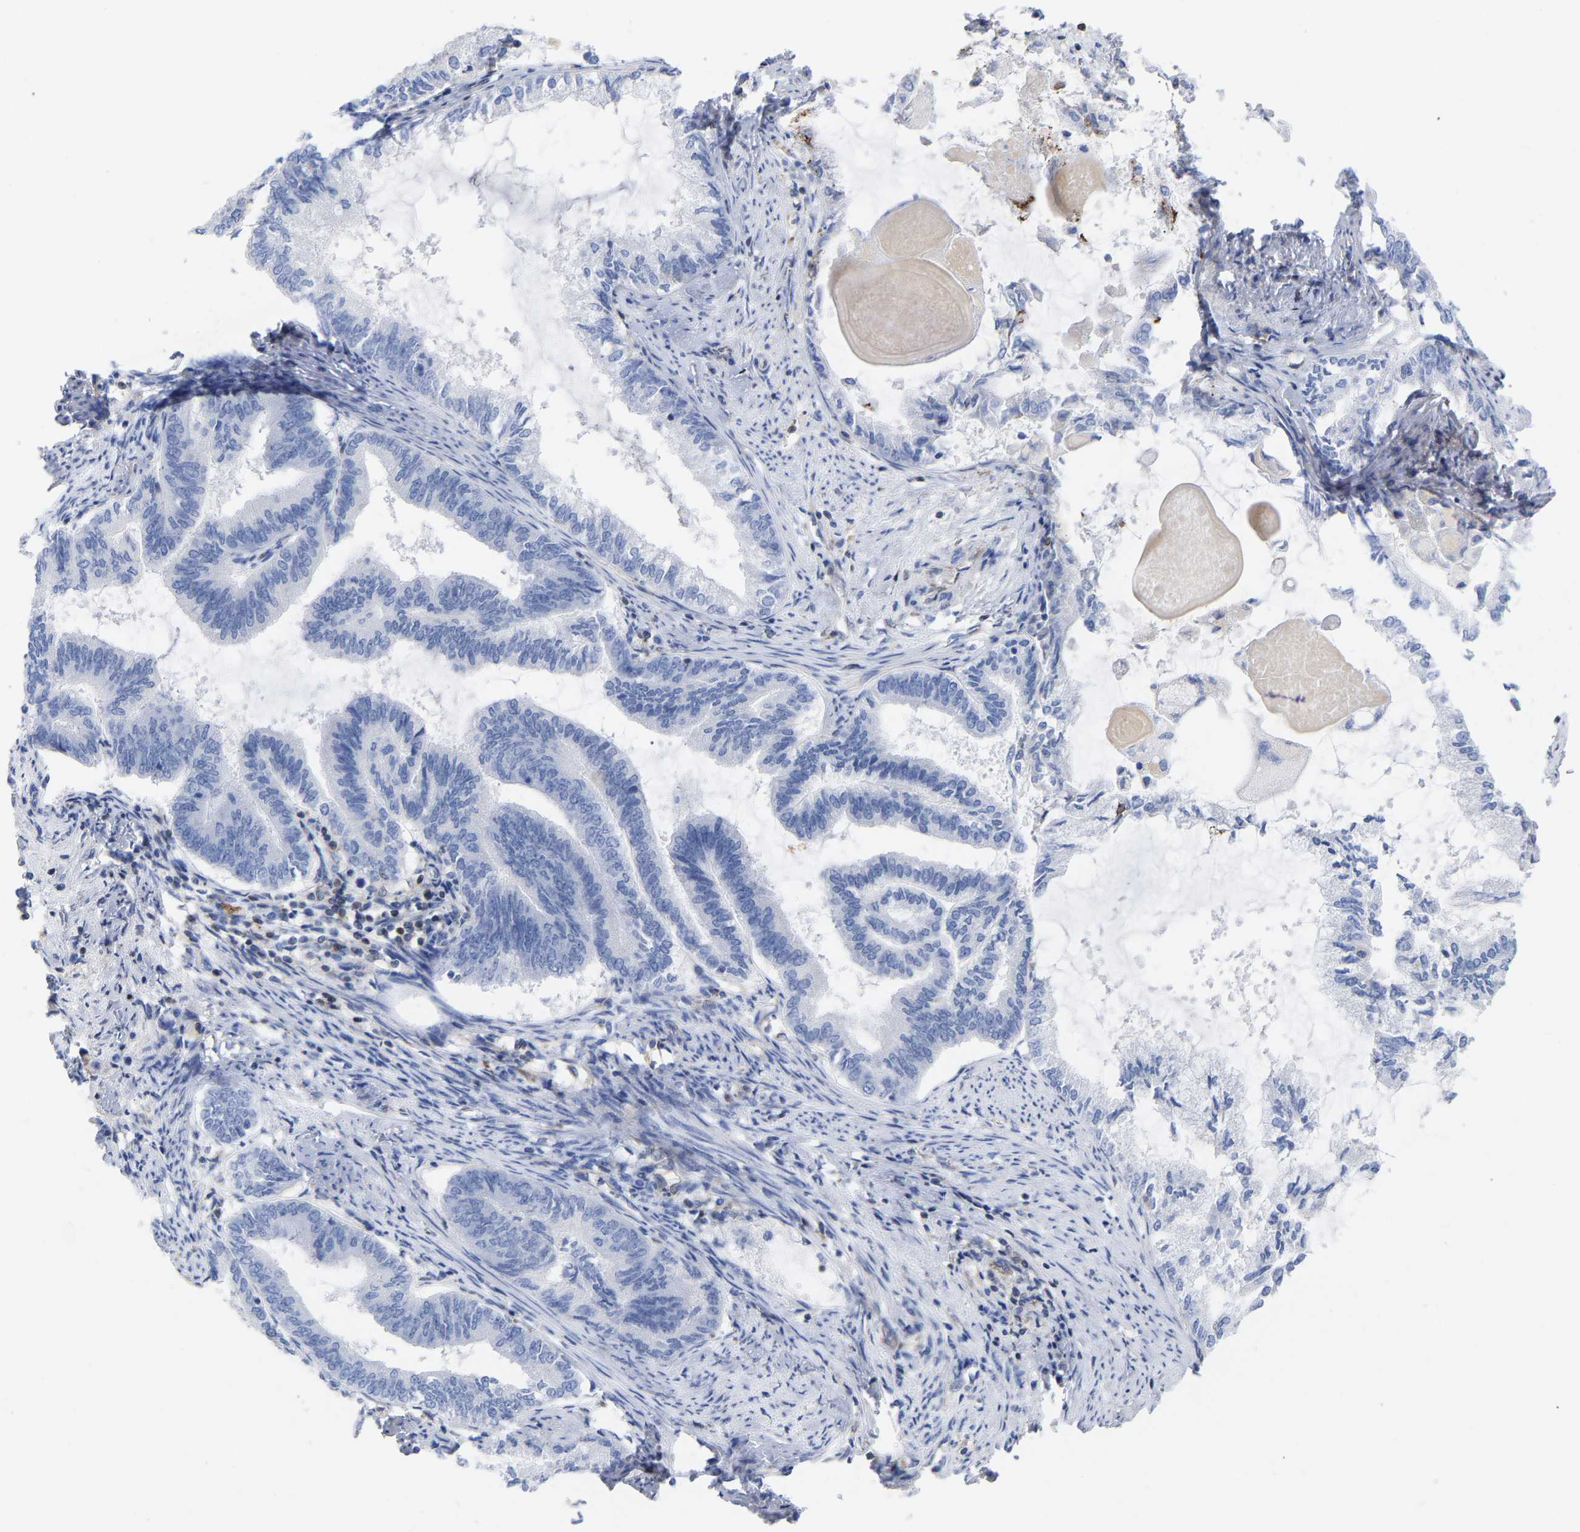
{"staining": {"intensity": "negative", "quantity": "none", "location": "none"}, "tissue": "endometrial cancer", "cell_type": "Tumor cells", "image_type": "cancer", "snomed": [{"axis": "morphology", "description": "Adenocarcinoma, NOS"}, {"axis": "topography", "description": "Endometrium"}], "caption": "An image of endometrial cancer stained for a protein demonstrates no brown staining in tumor cells.", "gene": "GIMAP4", "patient": {"sex": "female", "age": 86}}